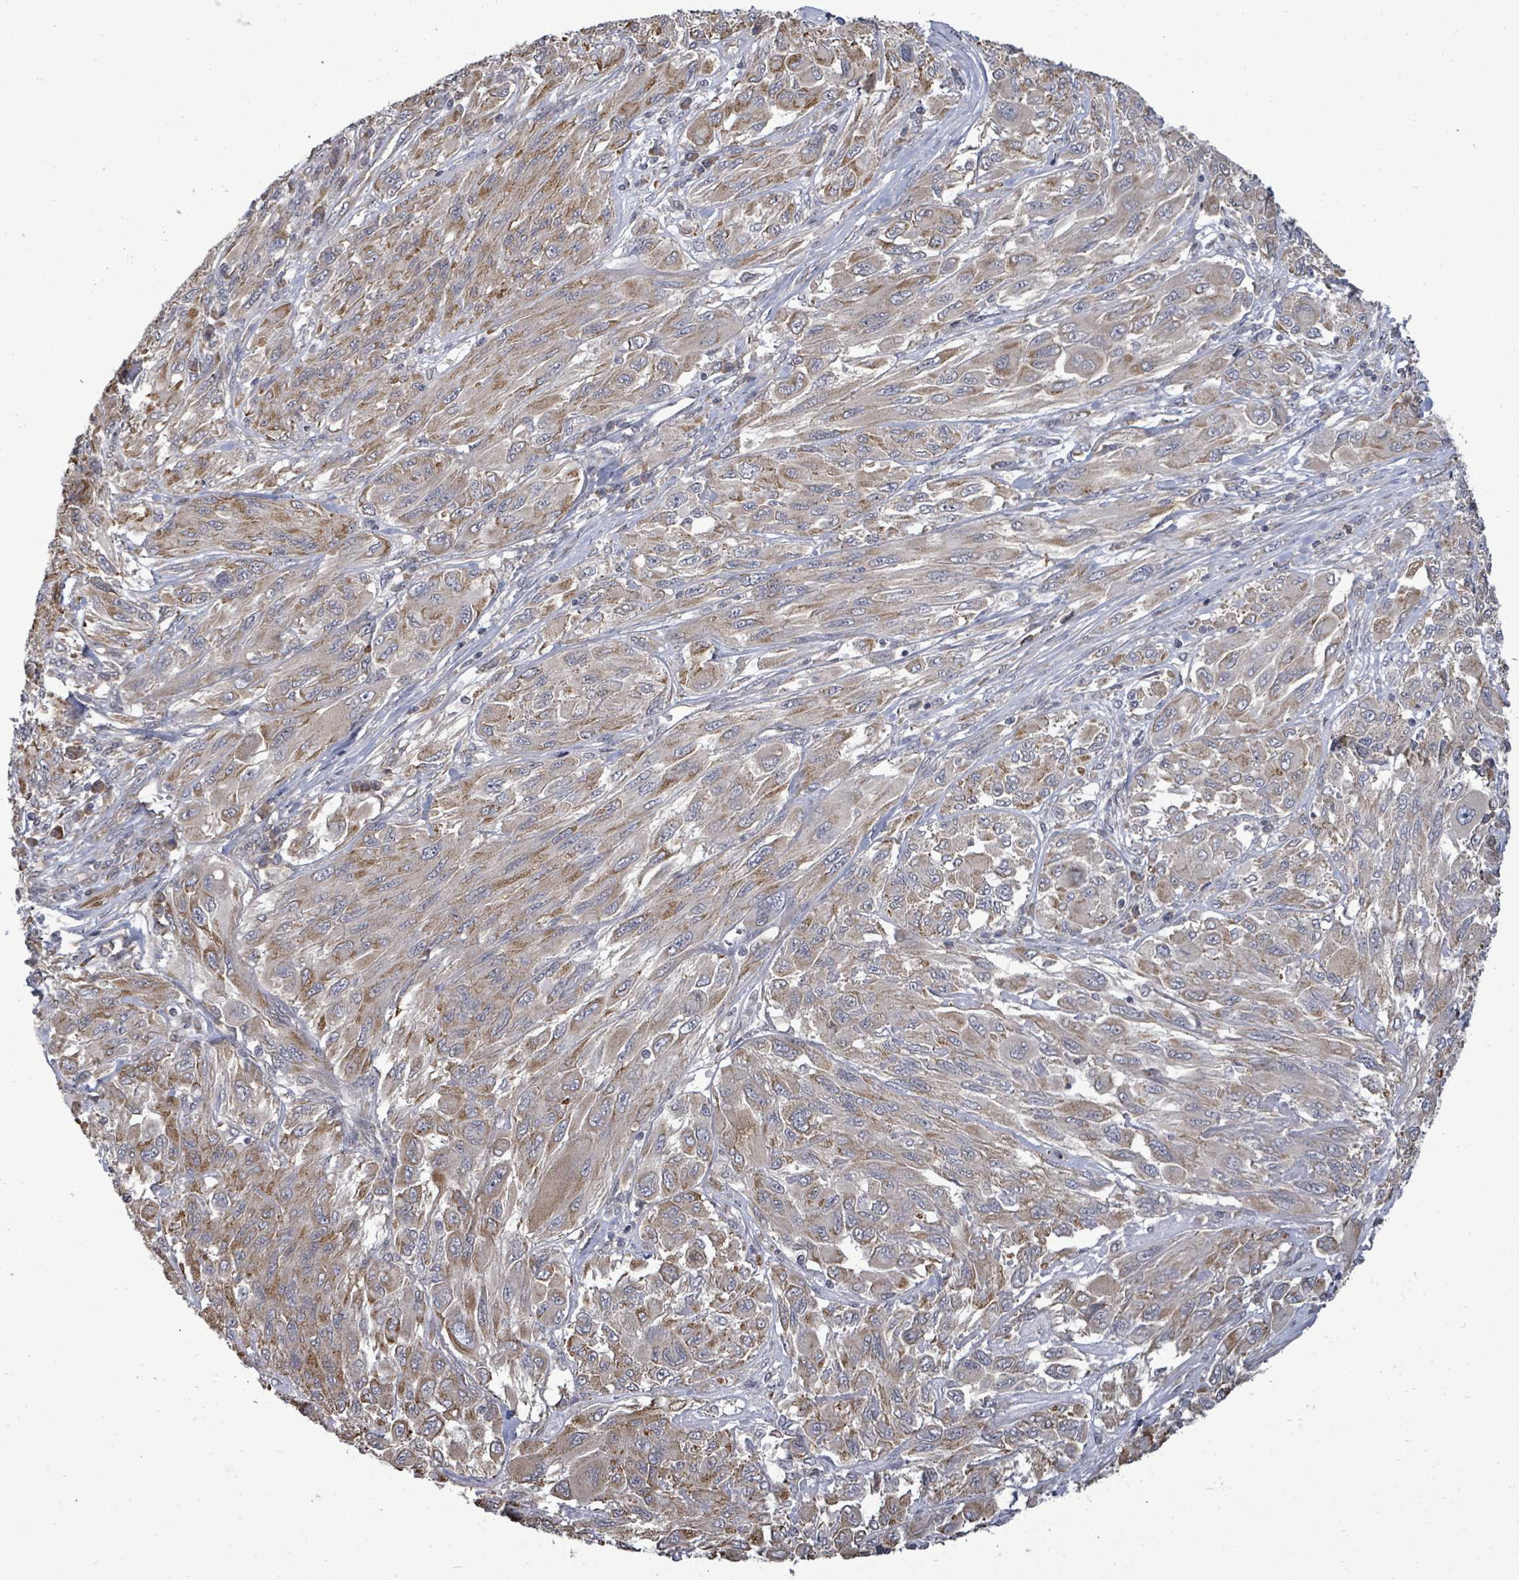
{"staining": {"intensity": "weak", "quantity": ">75%", "location": "cytoplasmic/membranous"}, "tissue": "melanoma", "cell_type": "Tumor cells", "image_type": "cancer", "snomed": [{"axis": "morphology", "description": "Malignant melanoma, NOS"}, {"axis": "topography", "description": "Skin"}], "caption": "DAB (3,3'-diaminobenzidine) immunohistochemical staining of melanoma displays weak cytoplasmic/membranous protein expression in about >75% of tumor cells.", "gene": "POMGNT2", "patient": {"sex": "female", "age": 91}}